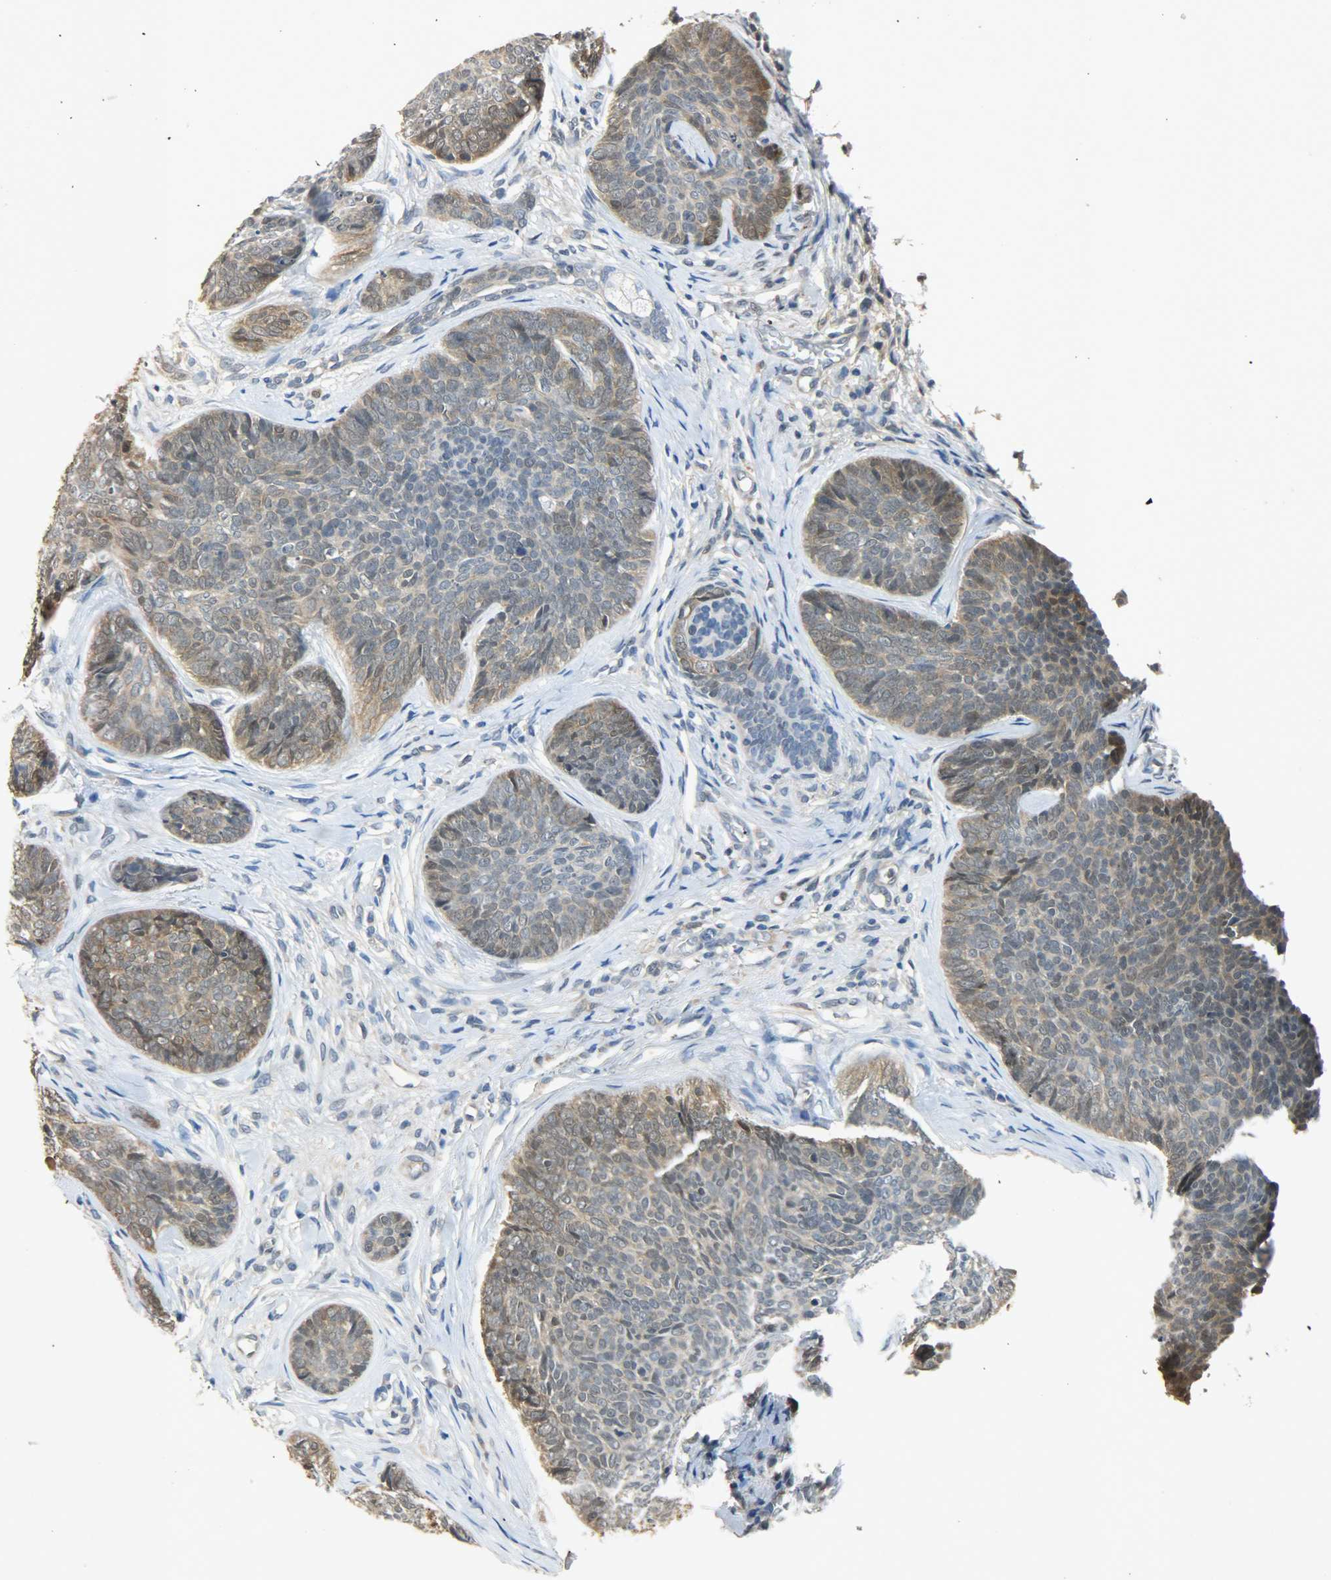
{"staining": {"intensity": "moderate", "quantity": ">75%", "location": "cytoplasmic/membranous,nuclear"}, "tissue": "skin cancer", "cell_type": "Tumor cells", "image_type": "cancer", "snomed": [{"axis": "morphology", "description": "Normal tissue, NOS"}, {"axis": "morphology", "description": "Basal cell carcinoma"}, {"axis": "topography", "description": "Skin"}], "caption": "Tumor cells show medium levels of moderate cytoplasmic/membranous and nuclear positivity in approximately >75% of cells in skin cancer (basal cell carcinoma).", "gene": "EIF4EBP1", "patient": {"sex": "female", "age": 69}}